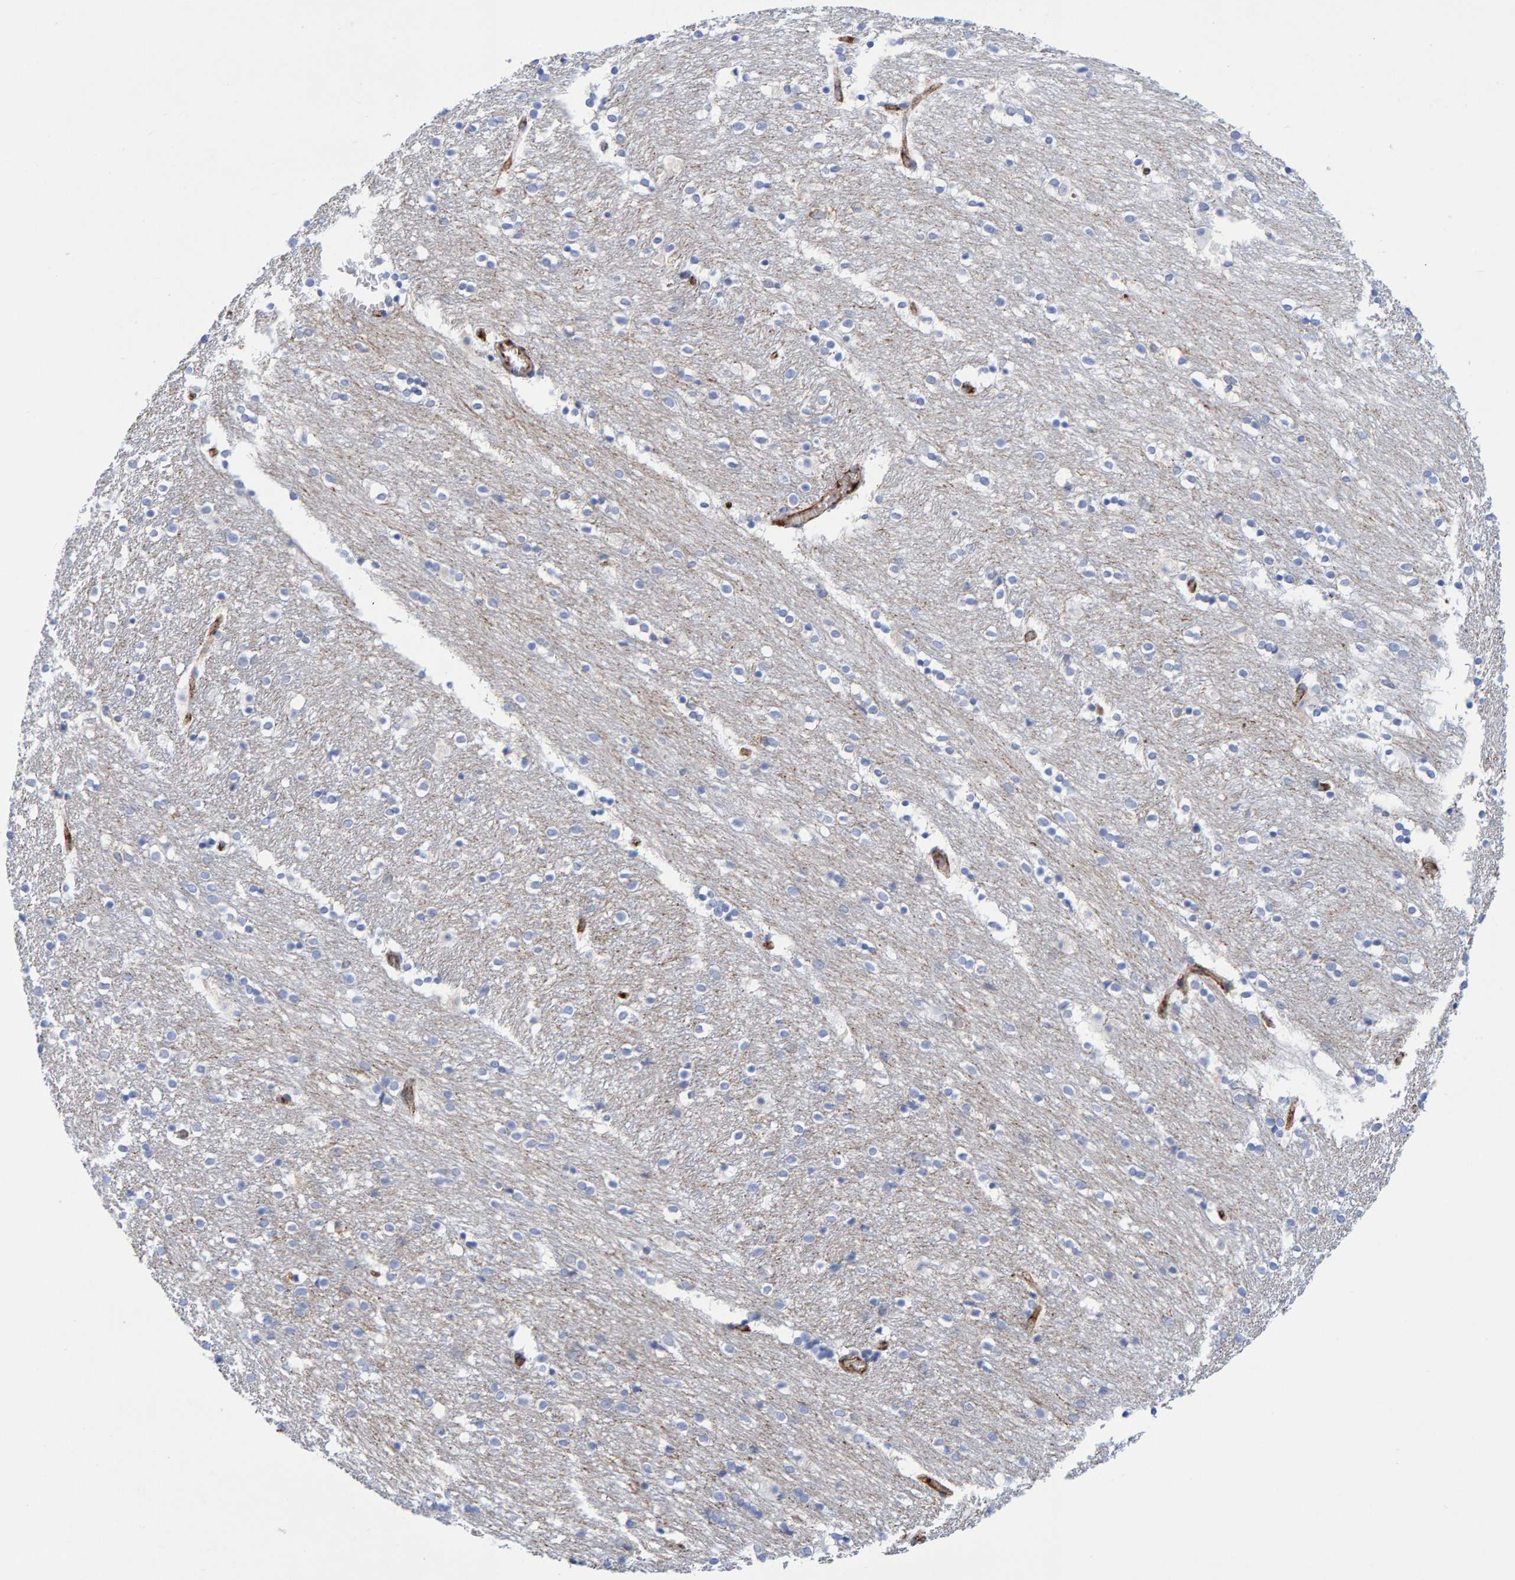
{"staining": {"intensity": "negative", "quantity": "none", "location": "none"}, "tissue": "caudate", "cell_type": "Glial cells", "image_type": "normal", "snomed": [{"axis": "morphology", "description": "Normal tissue, NOS"}, {"axis": "topography", "description": "Lateral ventricle wall"}], "caption": "DAB (3,3'-diaminobenzidine) immunohistochemical staining of unremarkable caudate exhibits no significant expression in glial cells.", "gene": "MVP", "patient": {"sex": "female", "age": 54}}